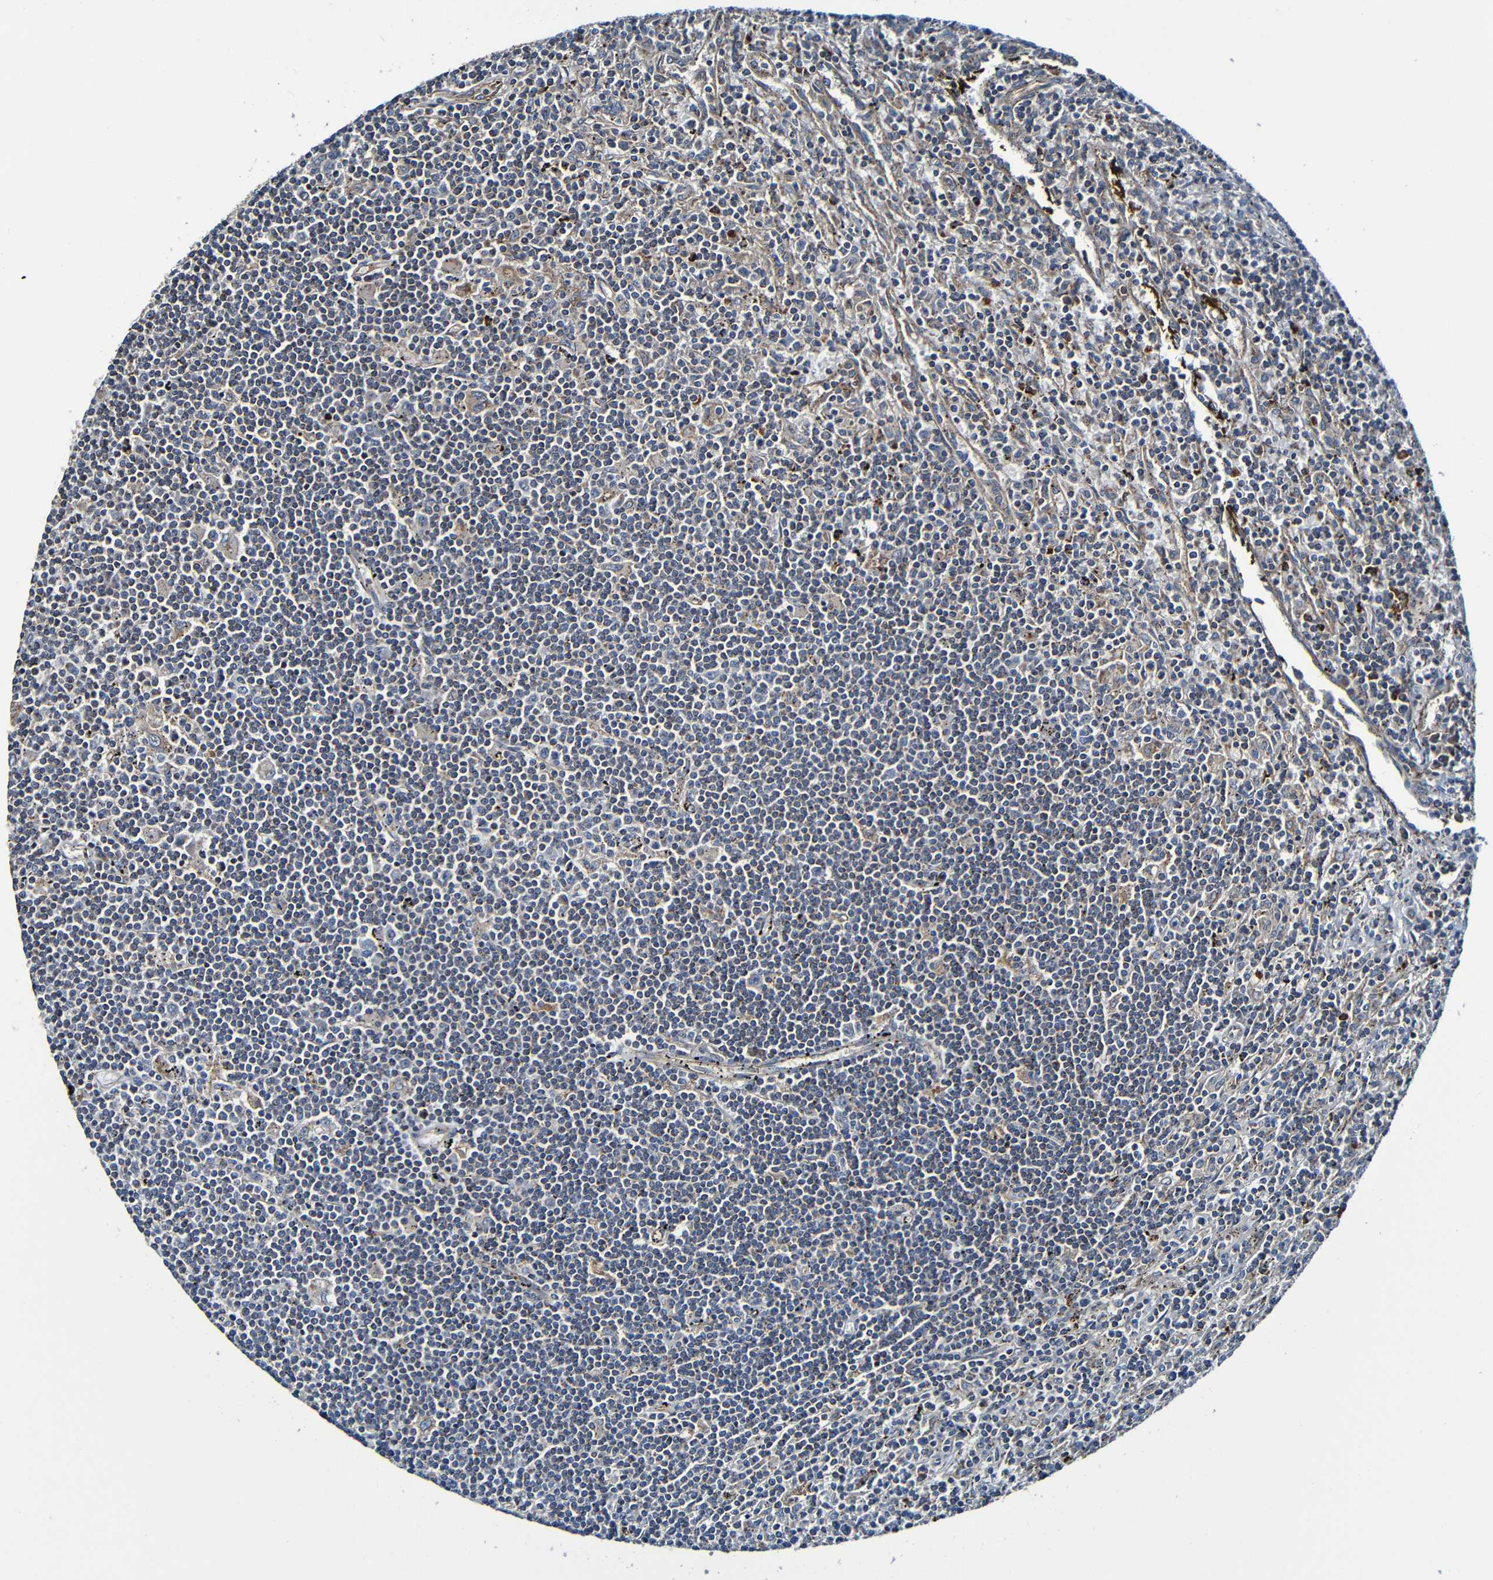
{"staining": {"intensity": "negative", "quantity": "none", "location": "none"}, "tissue": "lymphoma", "cell_type": "Tumor cells", "image_type": "cancer", "snomed": [{"axis": "morphology", "description": "Malignant lymphoma, non-Hodgkin's type, Low grade"}, {"axis": "topography", "description": "Spleen"}], "caption": "A photomicrograph of lymphoma stained for a protein displays no brown staining in tumor cells.", "gene": "ADAM15", "patient": {"sex": "male", "age": 76}}